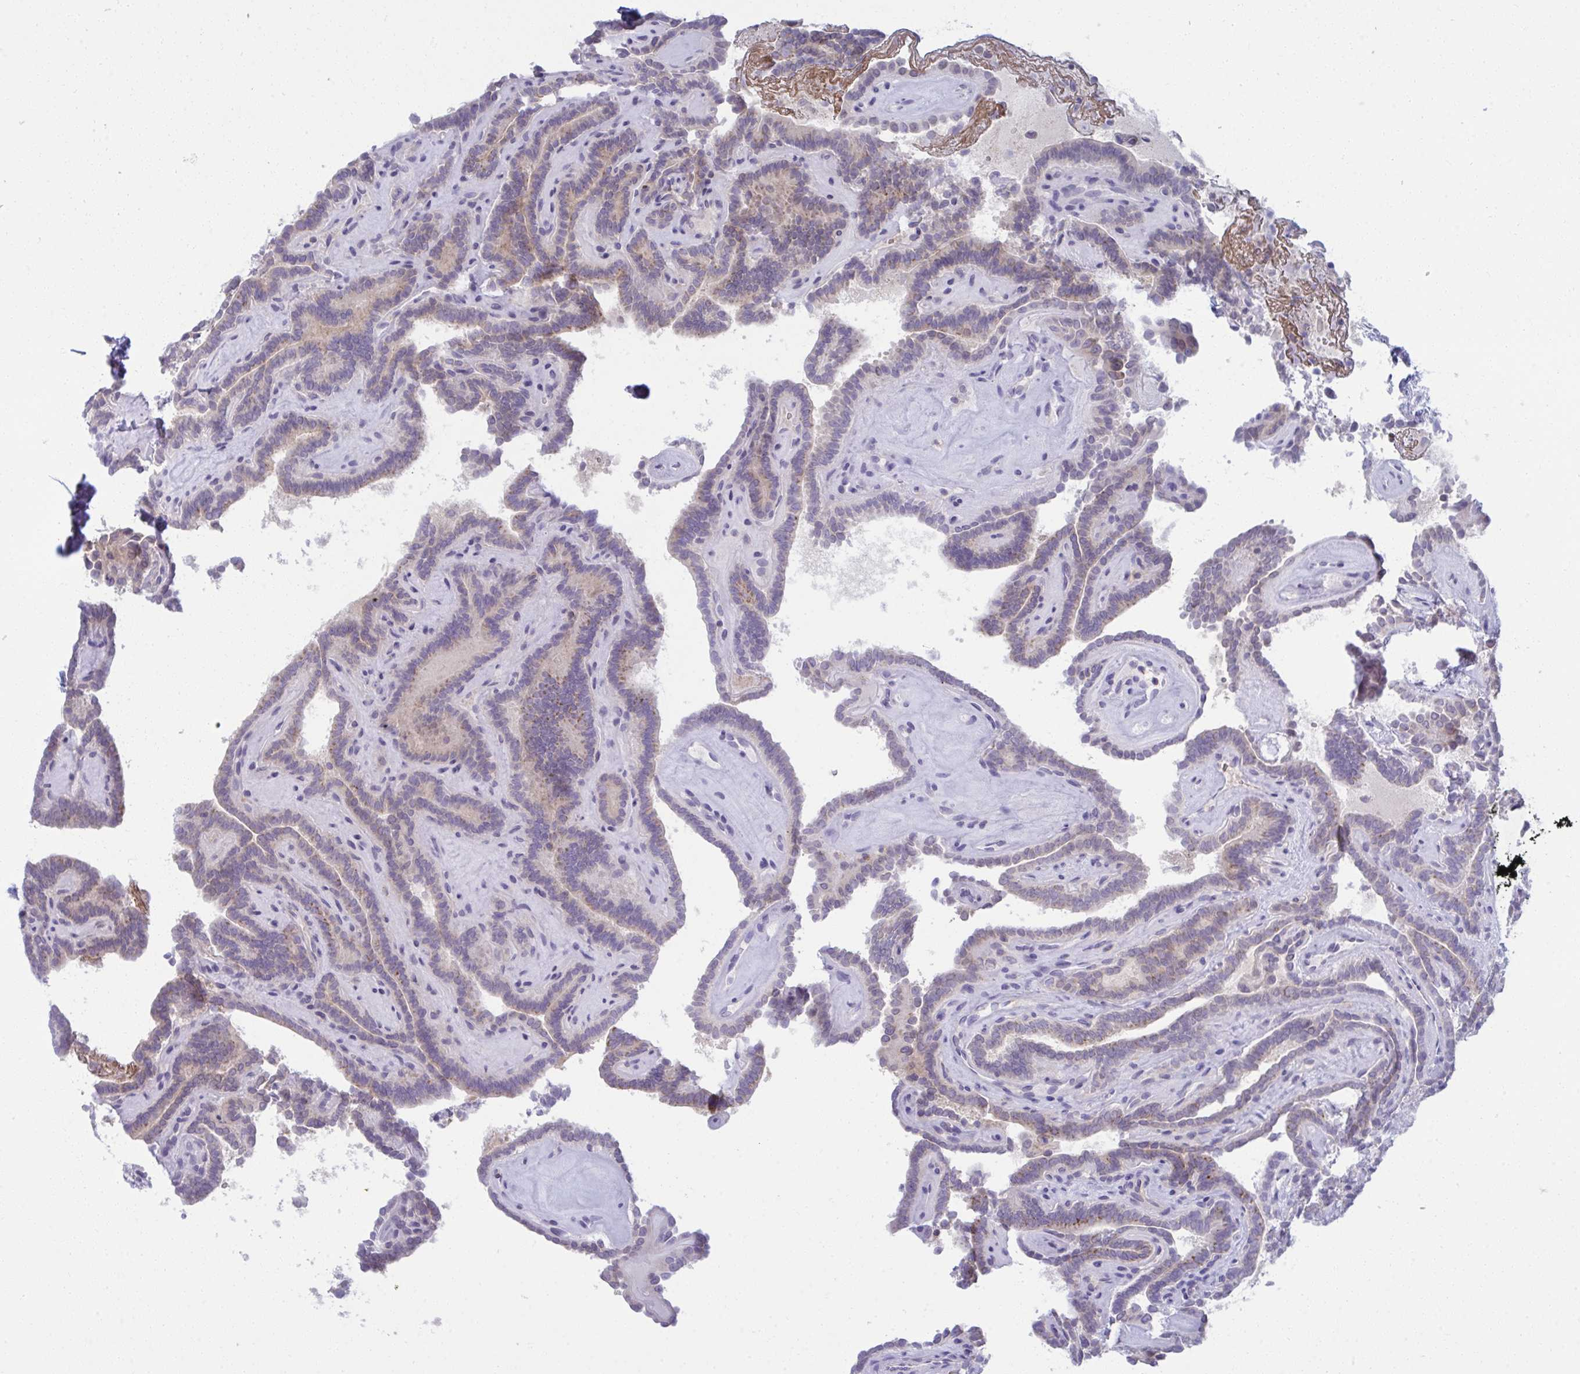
{"staining": {"intensity": "weak", "quantity": "<25%", "location": "cytoplasmic/membranous"}, "tissue": "thyroid cancer", "cell_type": "Tumor cells", "image_type": "cancer", "snomed": [{"axis": "morphology", "description": "Papillary adenocarcinoma, NOS"}, {"axis": "topography", "description": "Thyroid gland"}], "caption": "This is an IHC photomicrograph of thyroid cancer (papillary adenocarcinoma). There is no staining in tumor cells.", "gene": "RGPD5", "patient": {"sex": "female", "age": 21}}